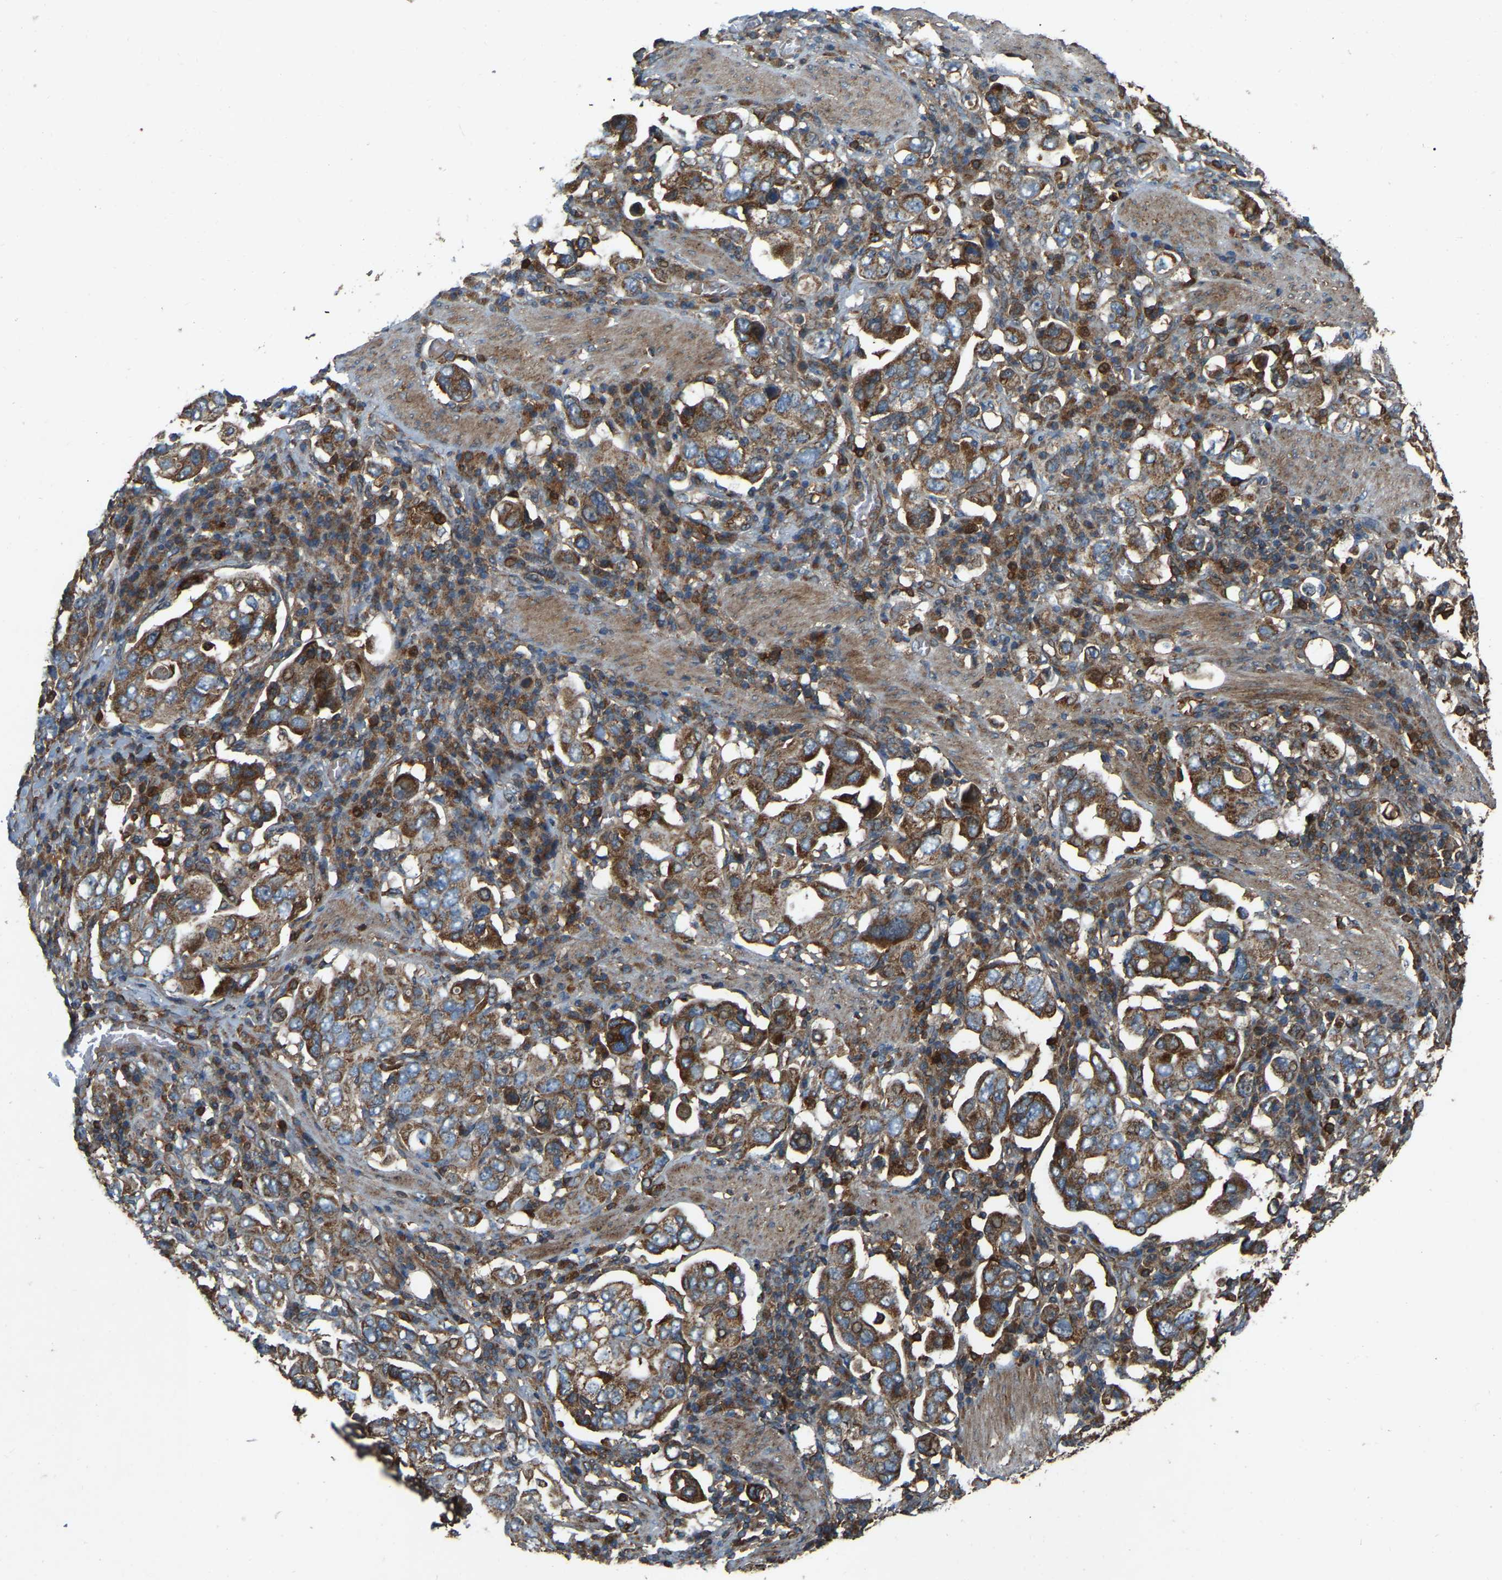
{"staining": {"intensity": "moderate", "quantity": ">75%", "location": "cytoplasmic/membranous"}, "tissue": "stomach cancer", "cell_type": "Tumor cells", "image_type": "cancer", "snomed": [{"axis": "morphology", "description": "Adenocarcinoma, NOS"}, {"axis": "topography", "description": "Stomach, upper"}], "caption": "An immunohistochemistry micrograph of tumor tissue is shown. Protein staining in brown shows moderate cytoplasmic/membranous positivity in stomach adenocarcinoma within tumor cells.", "gene": "SAMD9L", "patient": {"sex": "male", "age": 62}}